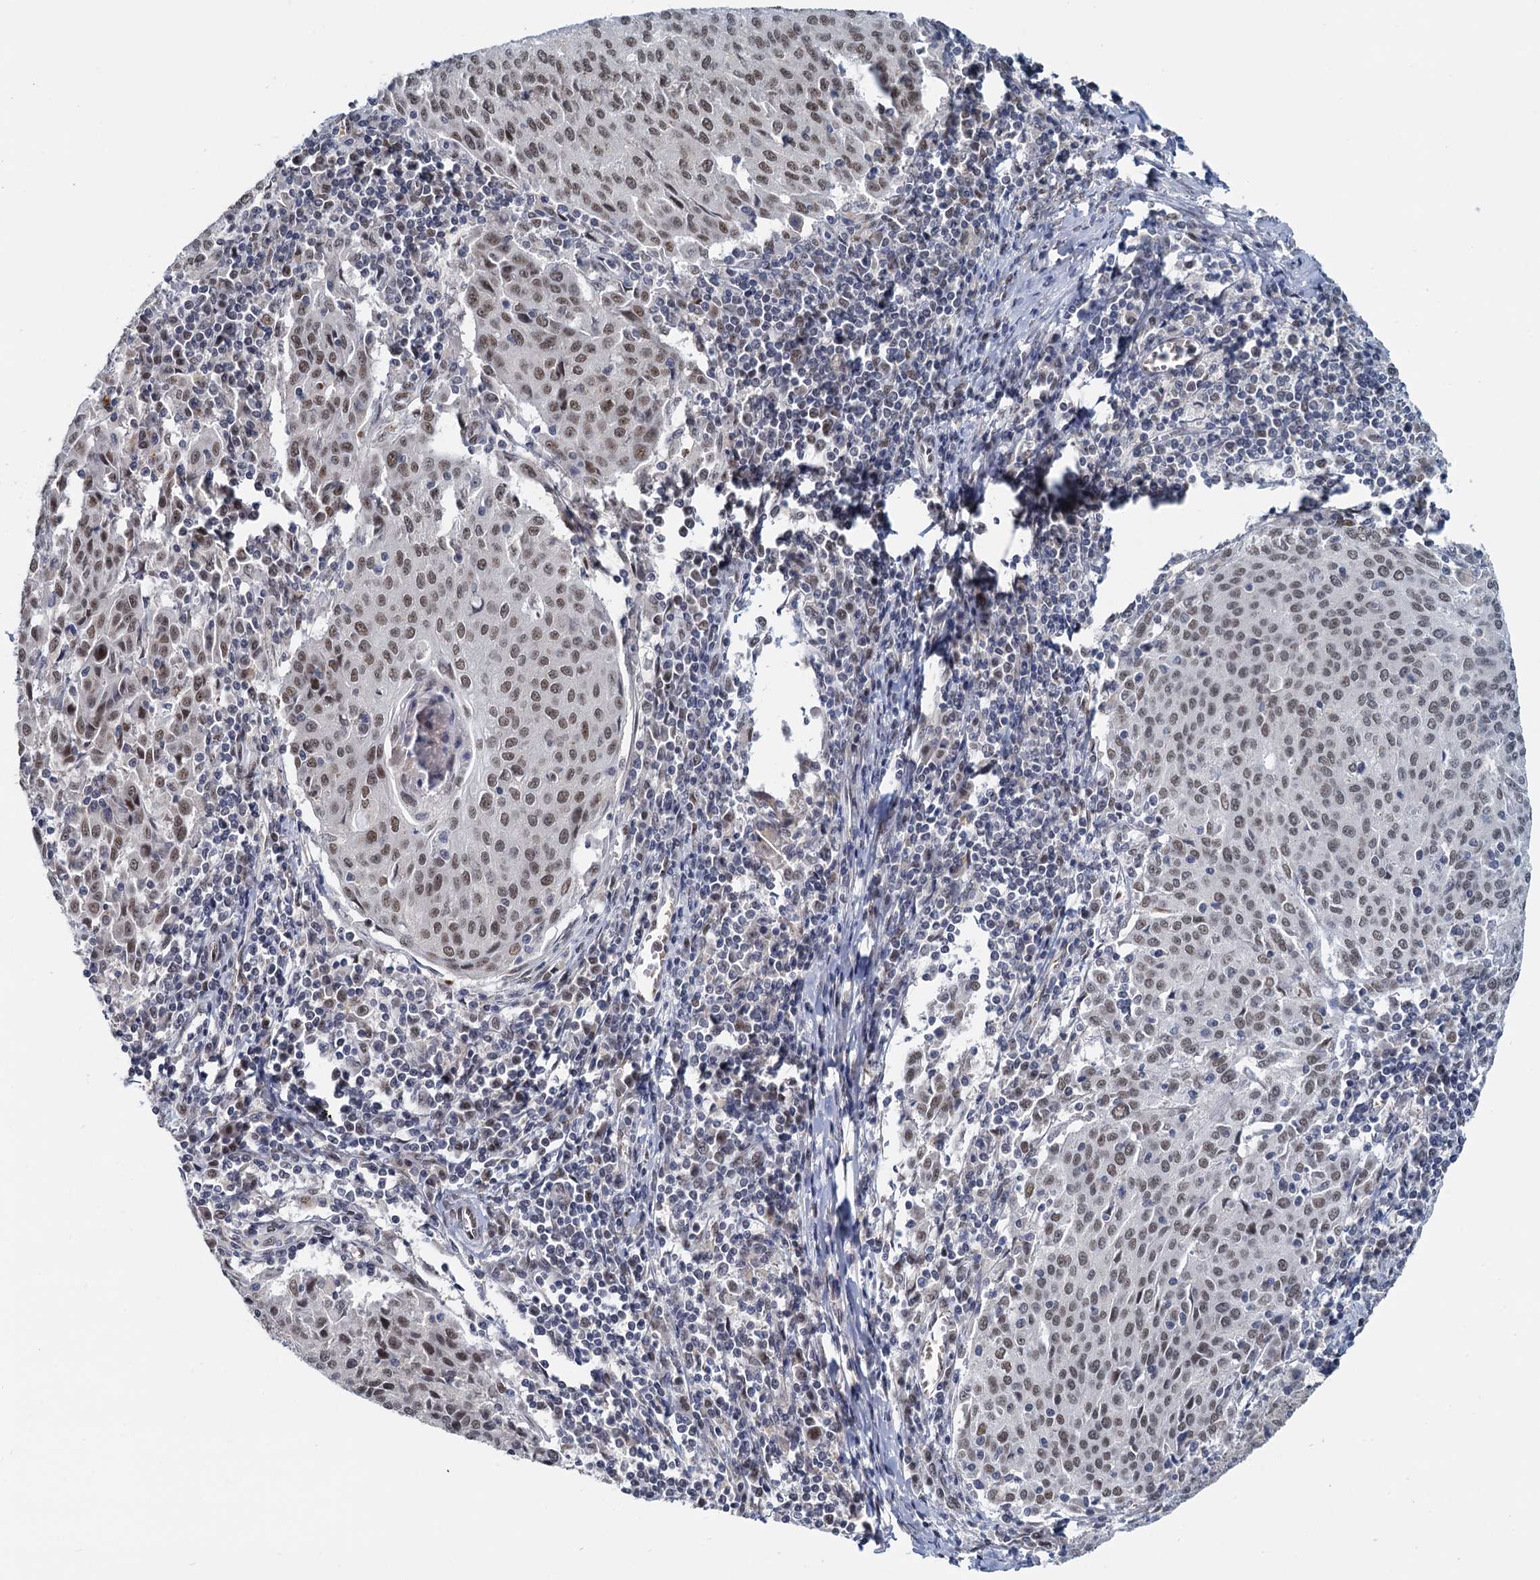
{"staining": {"intensity": "moderate", "quantity": ">75%", "location": "nuclear"}, "tissue": "cervical cancer", "cell_type": "Tumor cells", "image_type": "cancer", "snomed": [{"axis": "morphology", "description": "Squamous cell carcinoma, NOS"}, {"axis": "topography", "description": "Cervix"}], "caption": "Immunohistochemical staining of cervical cancer (squamous cell carcinoma) displays medium levels of moderate nuclear expression in about >75% of tumor cells.", "gene": "RPRD1A", "patient": {"sex": "female", "age": 46}}